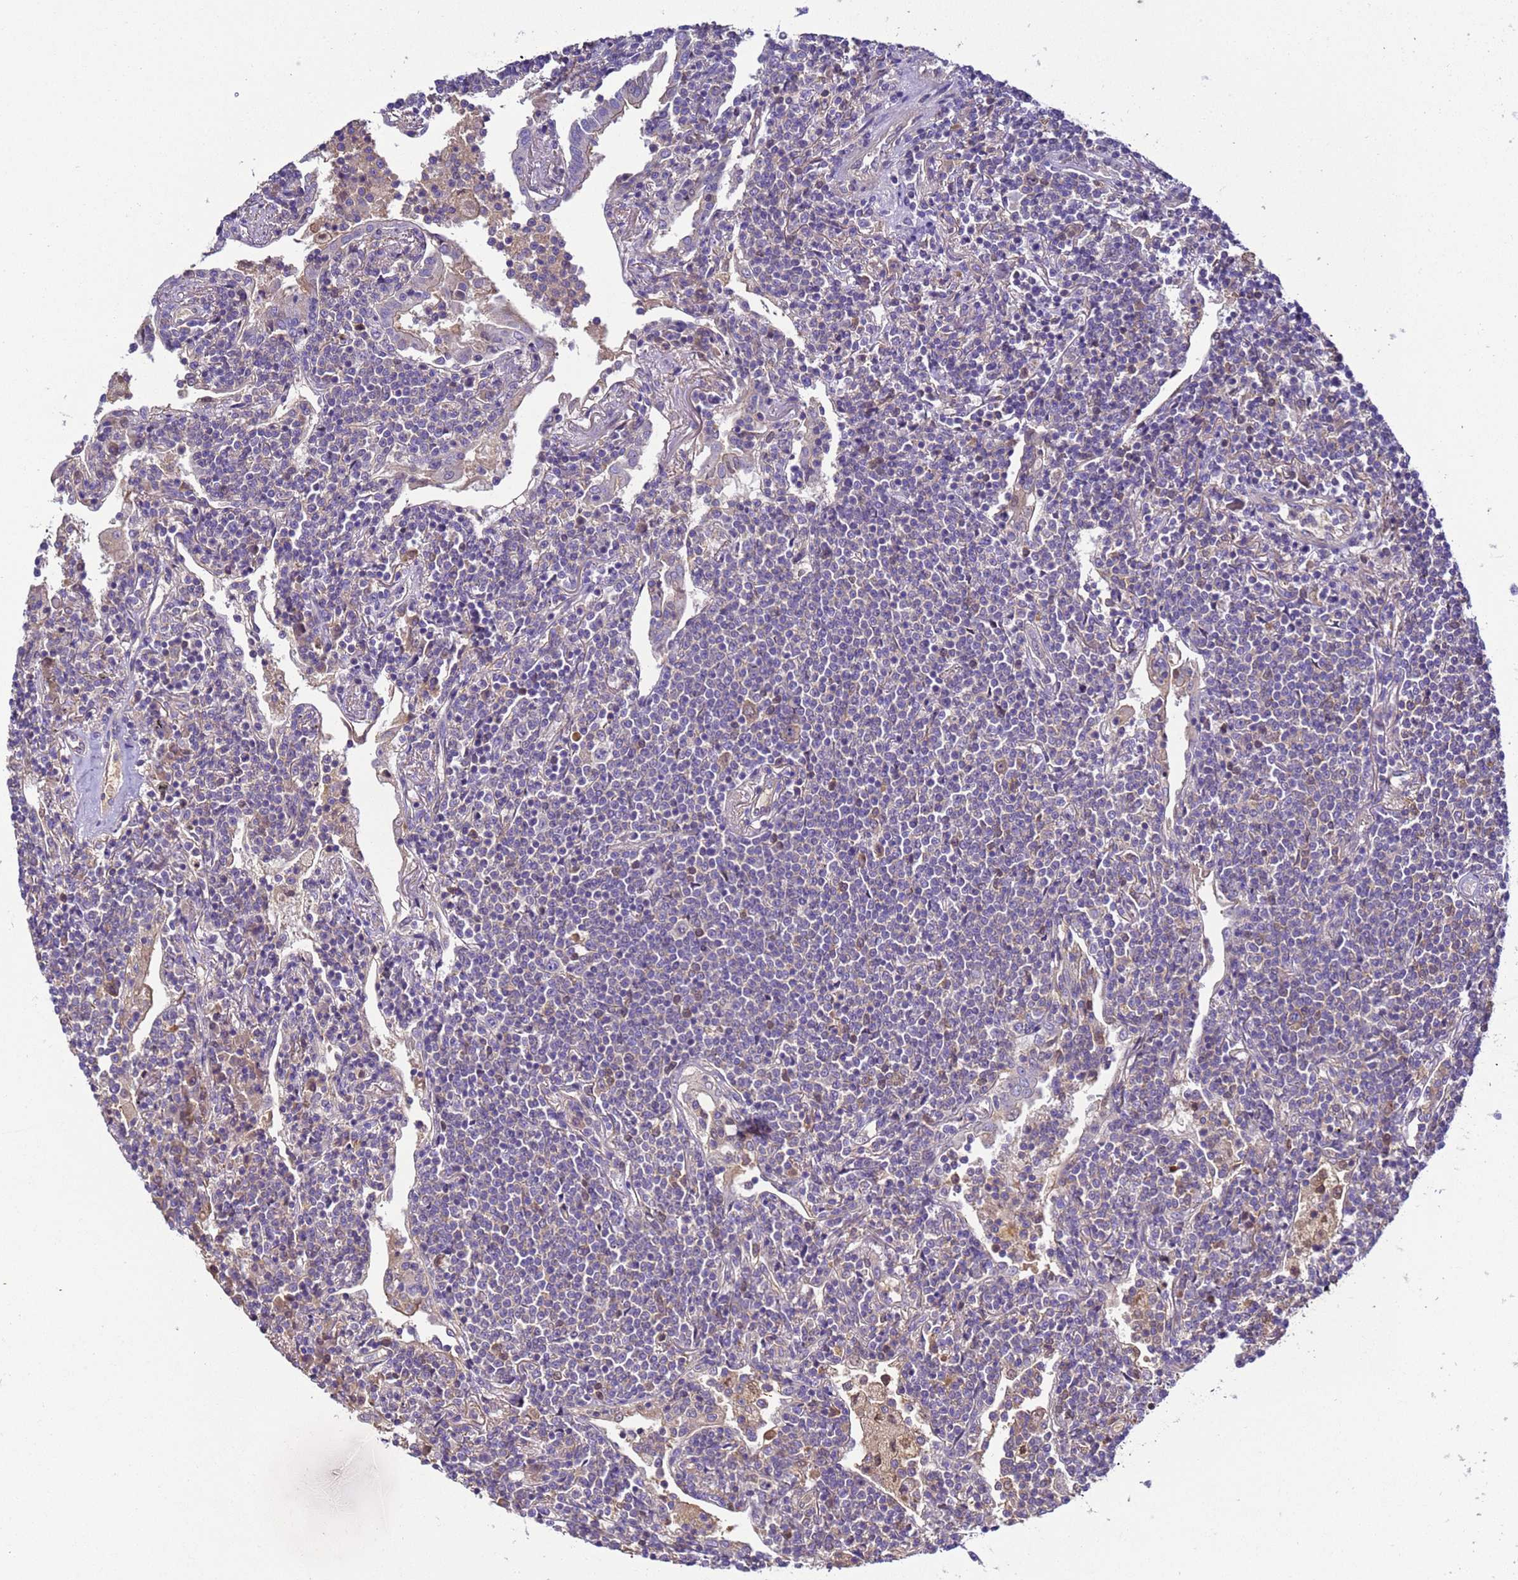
{"staining": {"intensity": "negative", "quantity": "none", "location": "none"}, "tissue": "lymphoma", "cell_type": "Tumor cells", "image_type": "cancer", "snomed": [{"axis": "morphology", "description": "Malignant lymphoma, non-Hodgkin's type, Low grade"}, {"axis": "topography", "description": "Lung"}], "caption": "Immunohistochemistry image of neoplastic tissue: lymphoma stained with DAB exhibits no significant protein positivity in tumor cells.", "gene": "TBCD", "patient": {"sex": "female", "age": 71}}